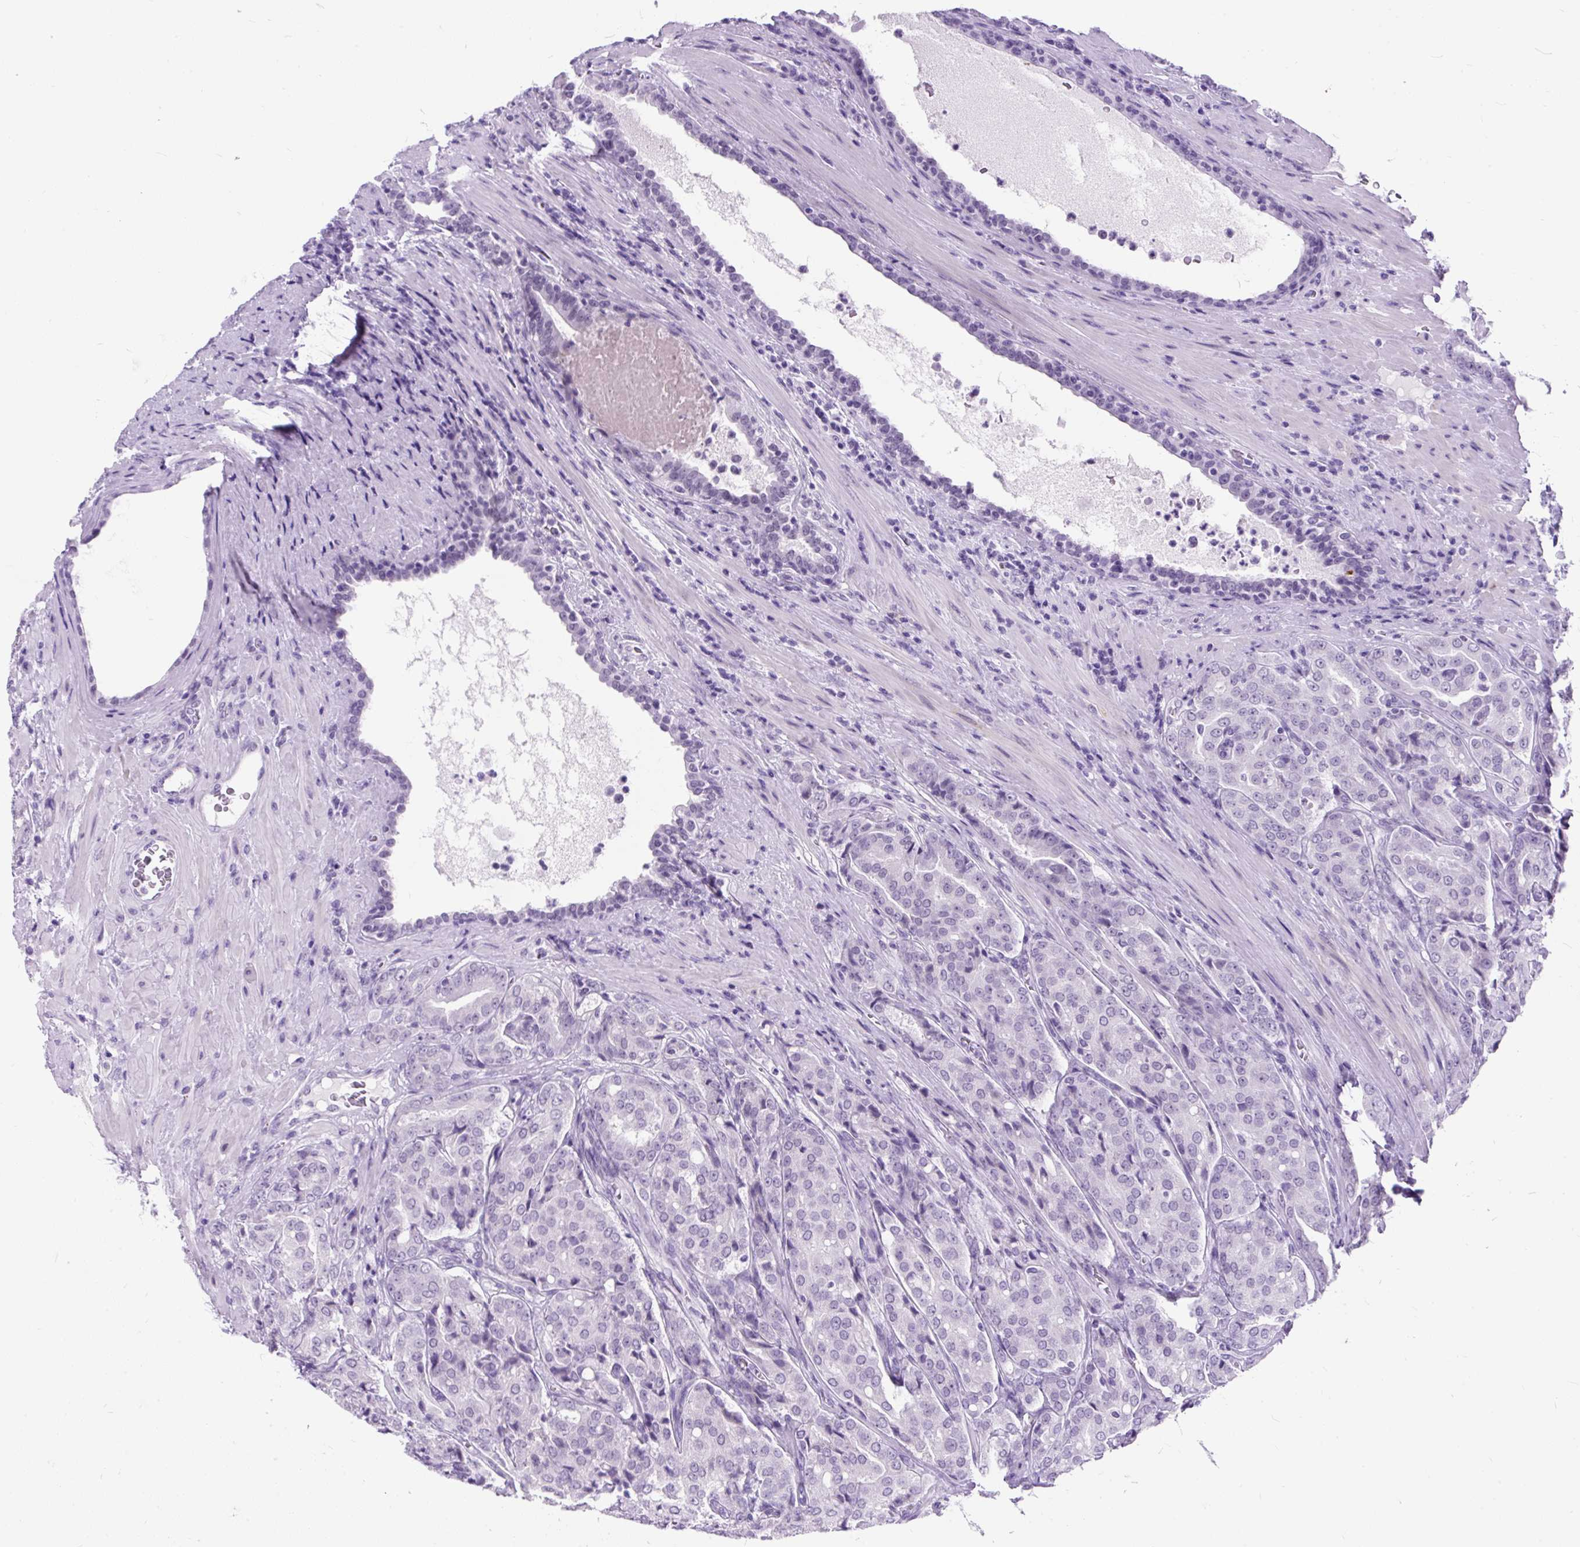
{"staining": {"intensity": "negative", "quantity": "none", "location": "none"}, "tissue": "prostate cancer", "cell_type": "Tumor cells", "image_type": "cancer", "snomed": [{"axis": "morphology", "description": "Adenocarcinoma, High grade"}, {"axis": "topography", "description": "Prostate"}], "caption": "The immunohistochemistry (IHC) histopathology image has no significant positivity in tumor cells of prostate cancer (adenocarcinoma (high-grade)) tissue.", "gene": "SCGB1A1", "patient": {"sex": "male", "age": 68}}